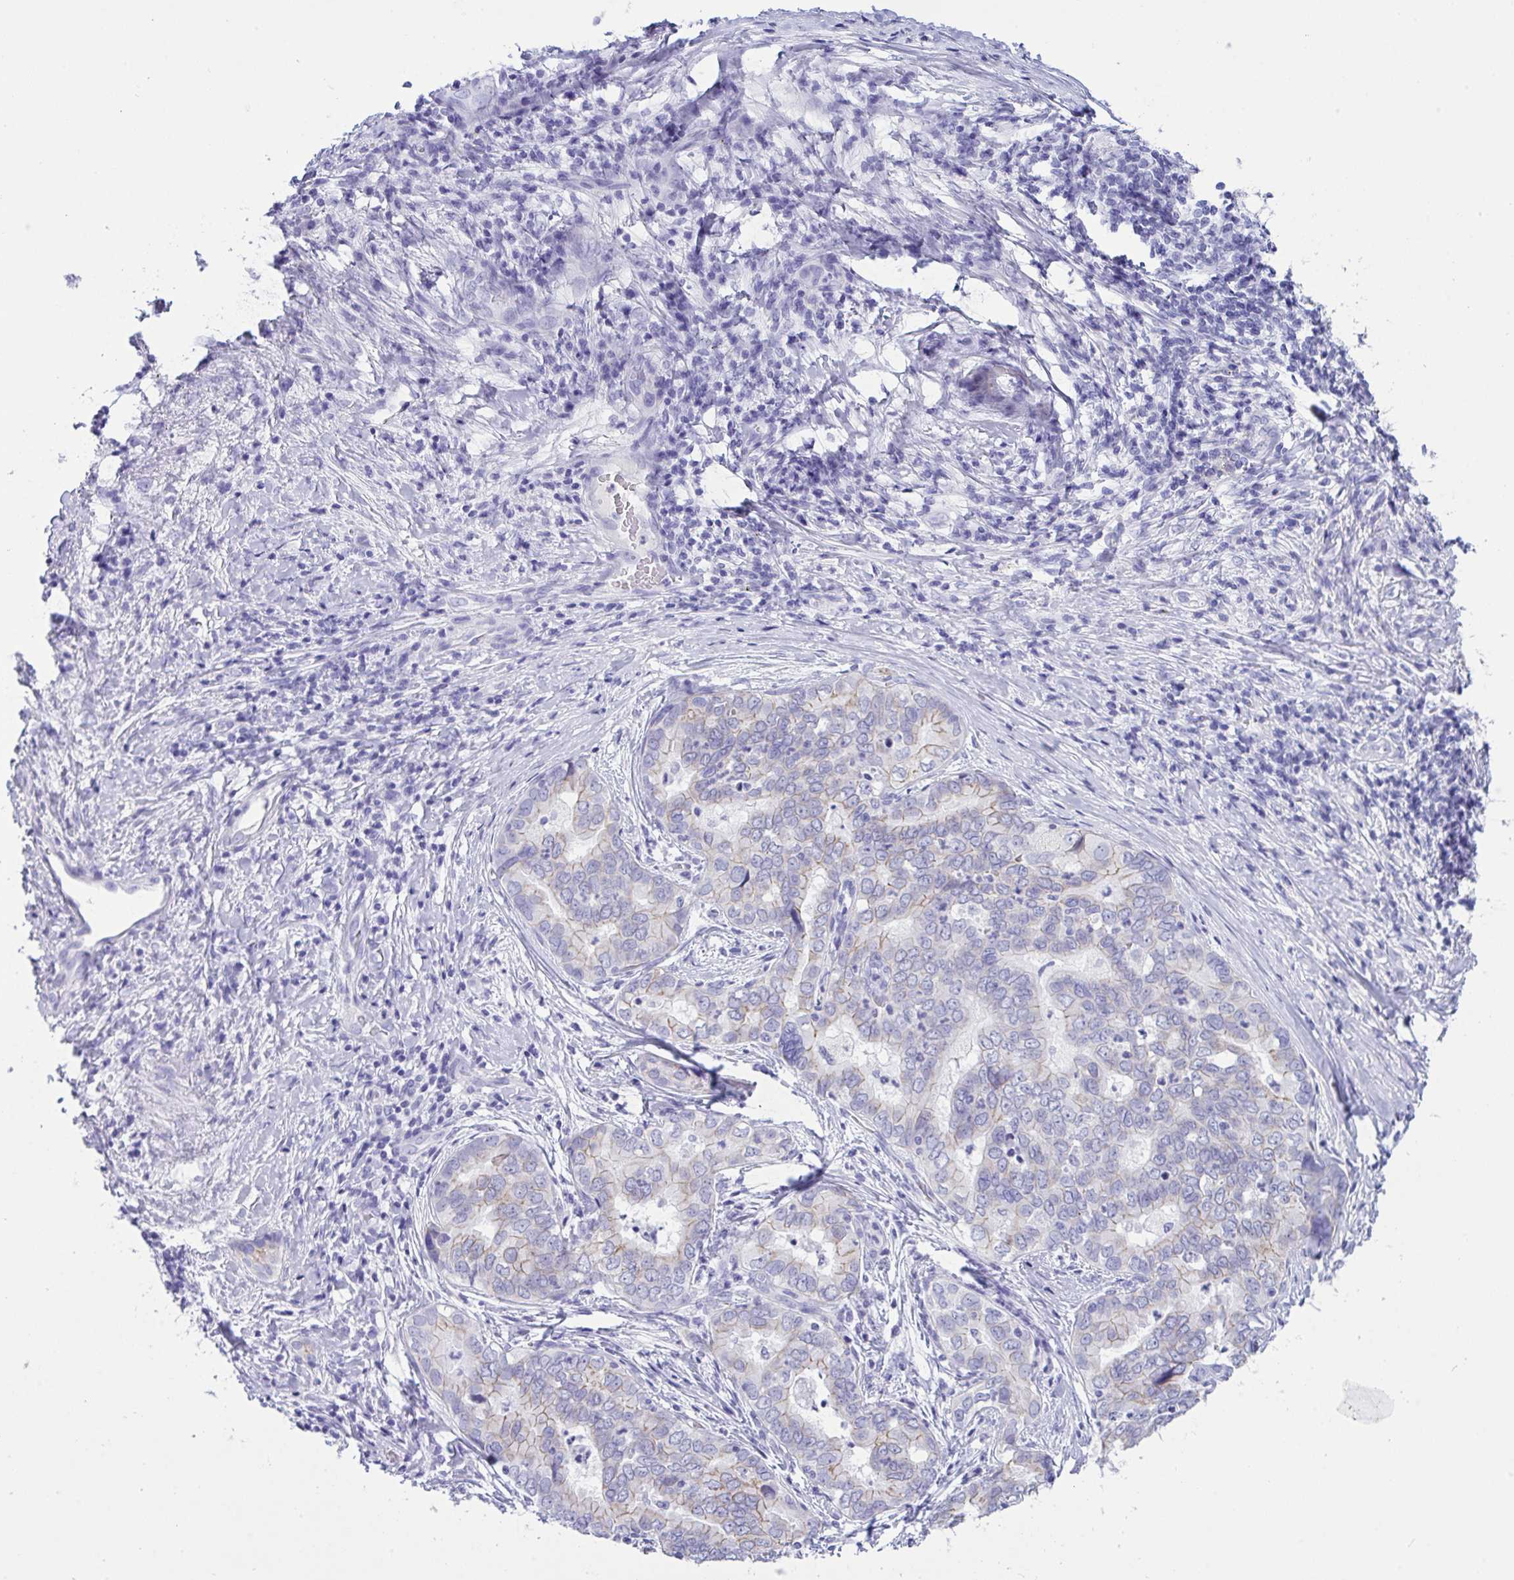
{"staining": {"intensity": "weak", "quantity": "<25%", "location": "cytoplasmic/membranous"}, "tissue": "liver cancer", "cell_type": "Tumor cells", "image_type": "cancer", "snomed": [{"axis": "morphology", "description": "Cholangiocarcinoma"}, {"axis": "topography", "description": "Liver"}], "caption": "This is a histopathology image of immunohistochemistry staining of liver cholangiocarcinoma, which shows no positivity in tumor cells.", "gene": "GLB1L2", "patient": {"sex": "female", "age": 64}}